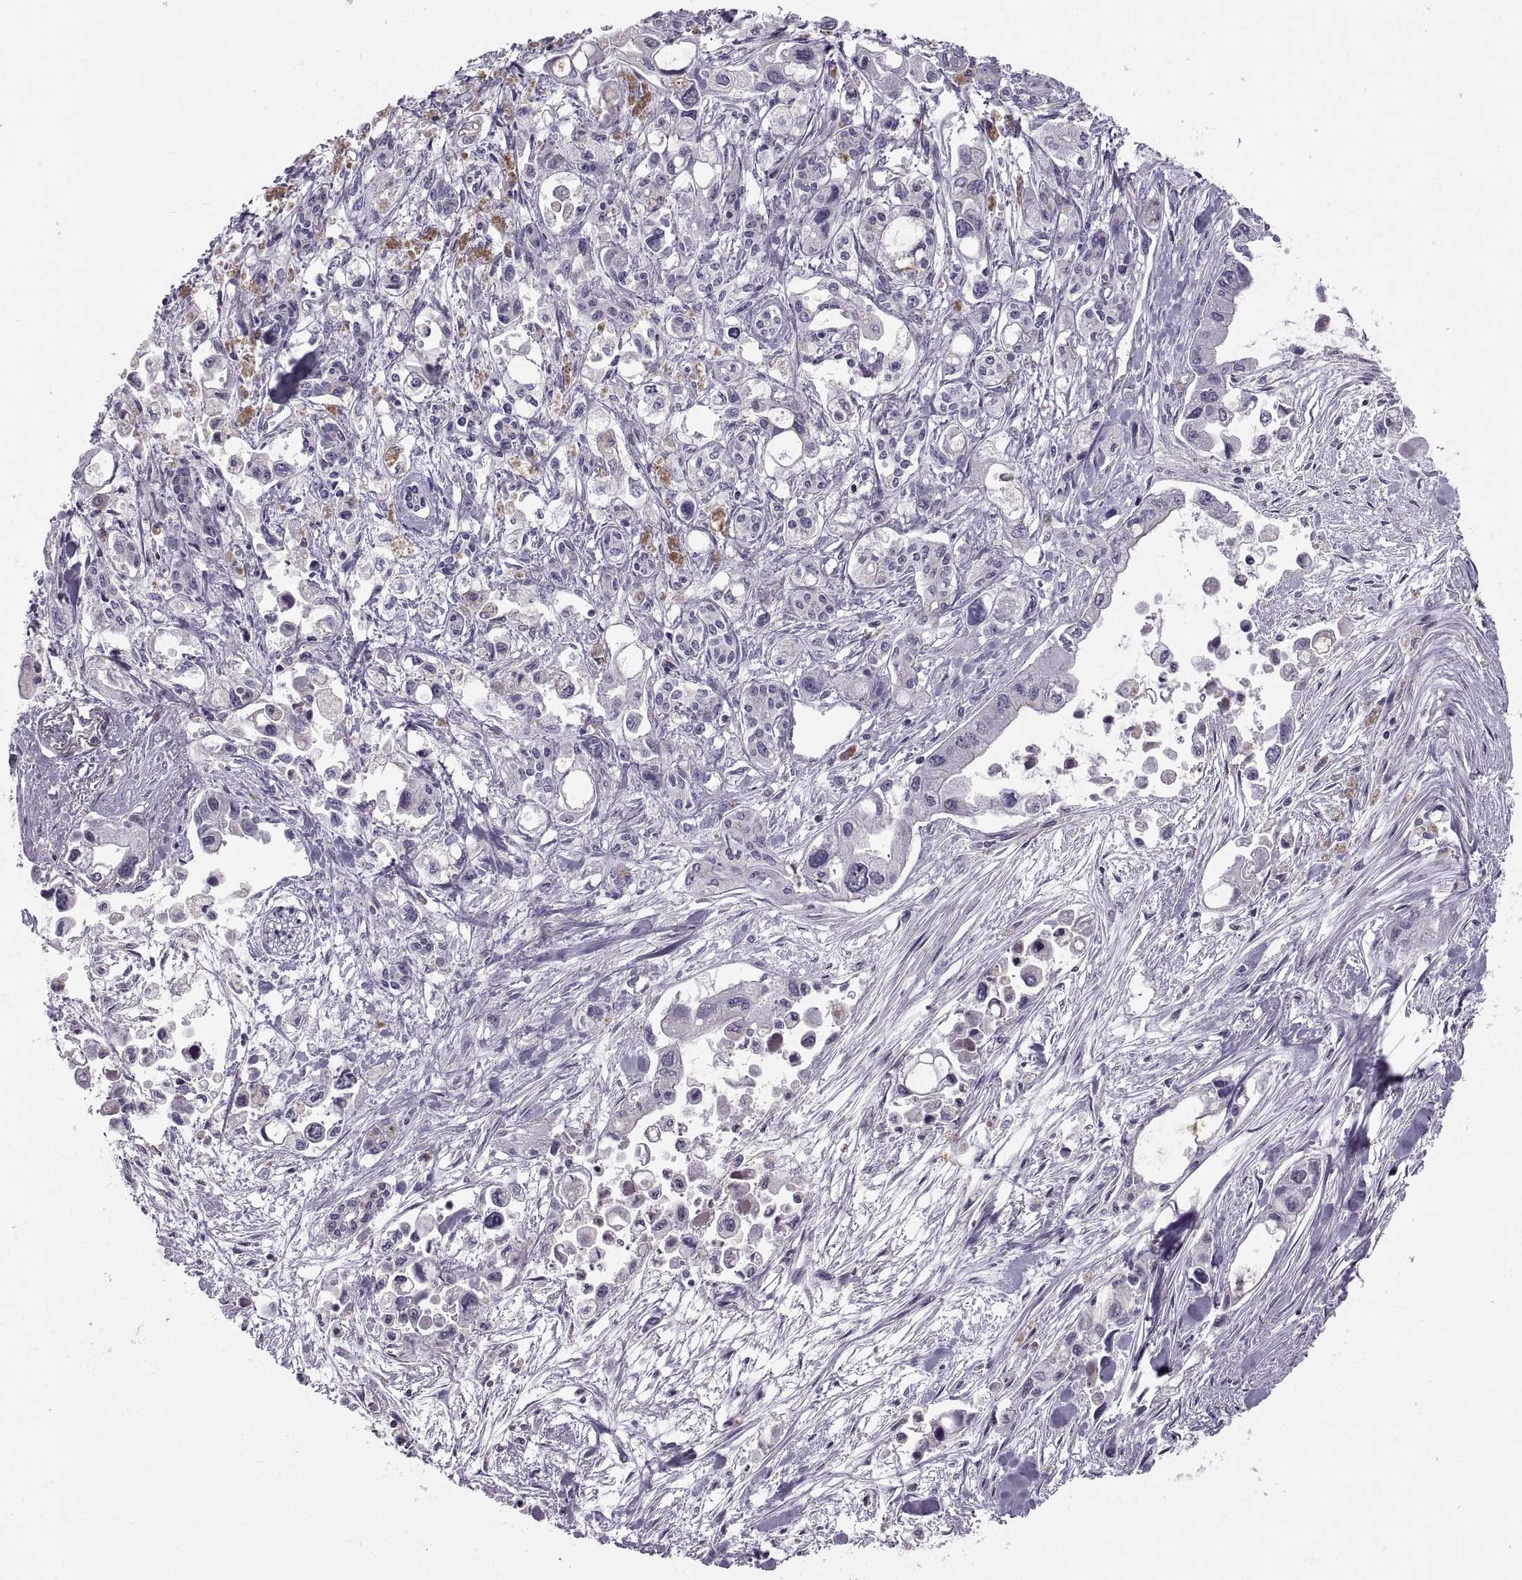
{"staining": {"intensity": "negative", "quantity": "none", "location": "none"}, "tissue": "pancreatic cancer", "cell_type": "Tumor cells", "image_type": "cancer", "snomed": [{"axis": "morphology", "description": "Adenocarcinoma, NOS"}, {"axis": "topography", "description": "Pancreas"}], "caption": "Human adenocarcinoma (pancreatic) stained for a protein using immunohistochemistry displays no expression in tumor cells.", "gene": "RALB", "patient": {"sex": "female", "age": 61}}